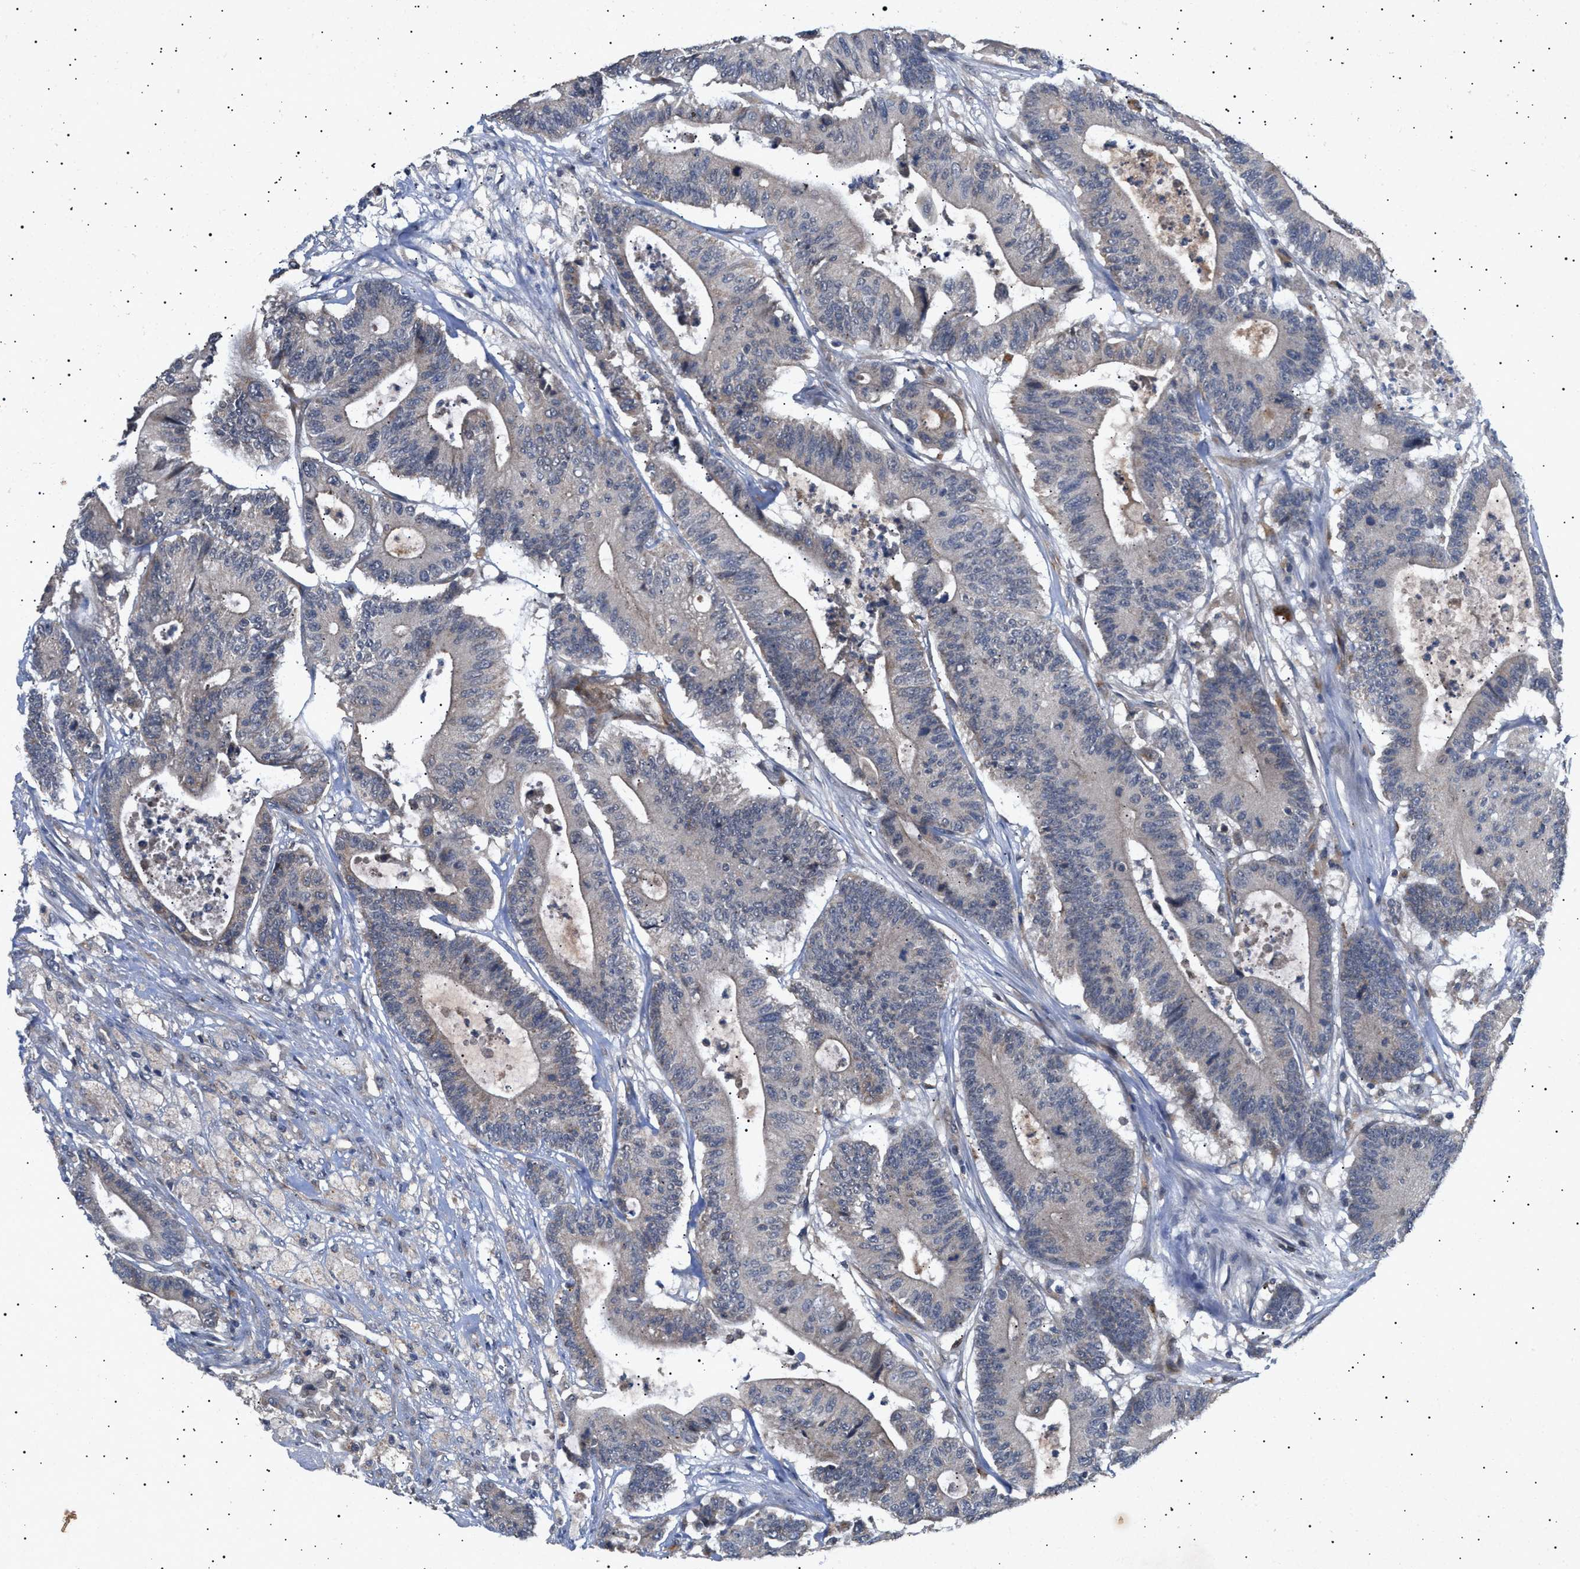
{"staining": {"intensity": "weak", "quantity": "<25%", "location": "cytoplasmic/membranous"}, "tissue": "colorectal cancer", "cell_type": "Tumor cells", "image_type": "cancer", "snomed": [{"axis": "morphology", "description": "Adenocarcinoma, NOS"}, {"axis": "topography", "description": "Colon"}], "caption": "This histopathology image is of colorectal cancer (adenocarcinoma) stained with IHC to label a protein in brown with the nuclei are counter-stained blue. There is no positivity in tumor cells.", "gene": "SIRT5", "patient": {"sex": "female", "age": 84}}